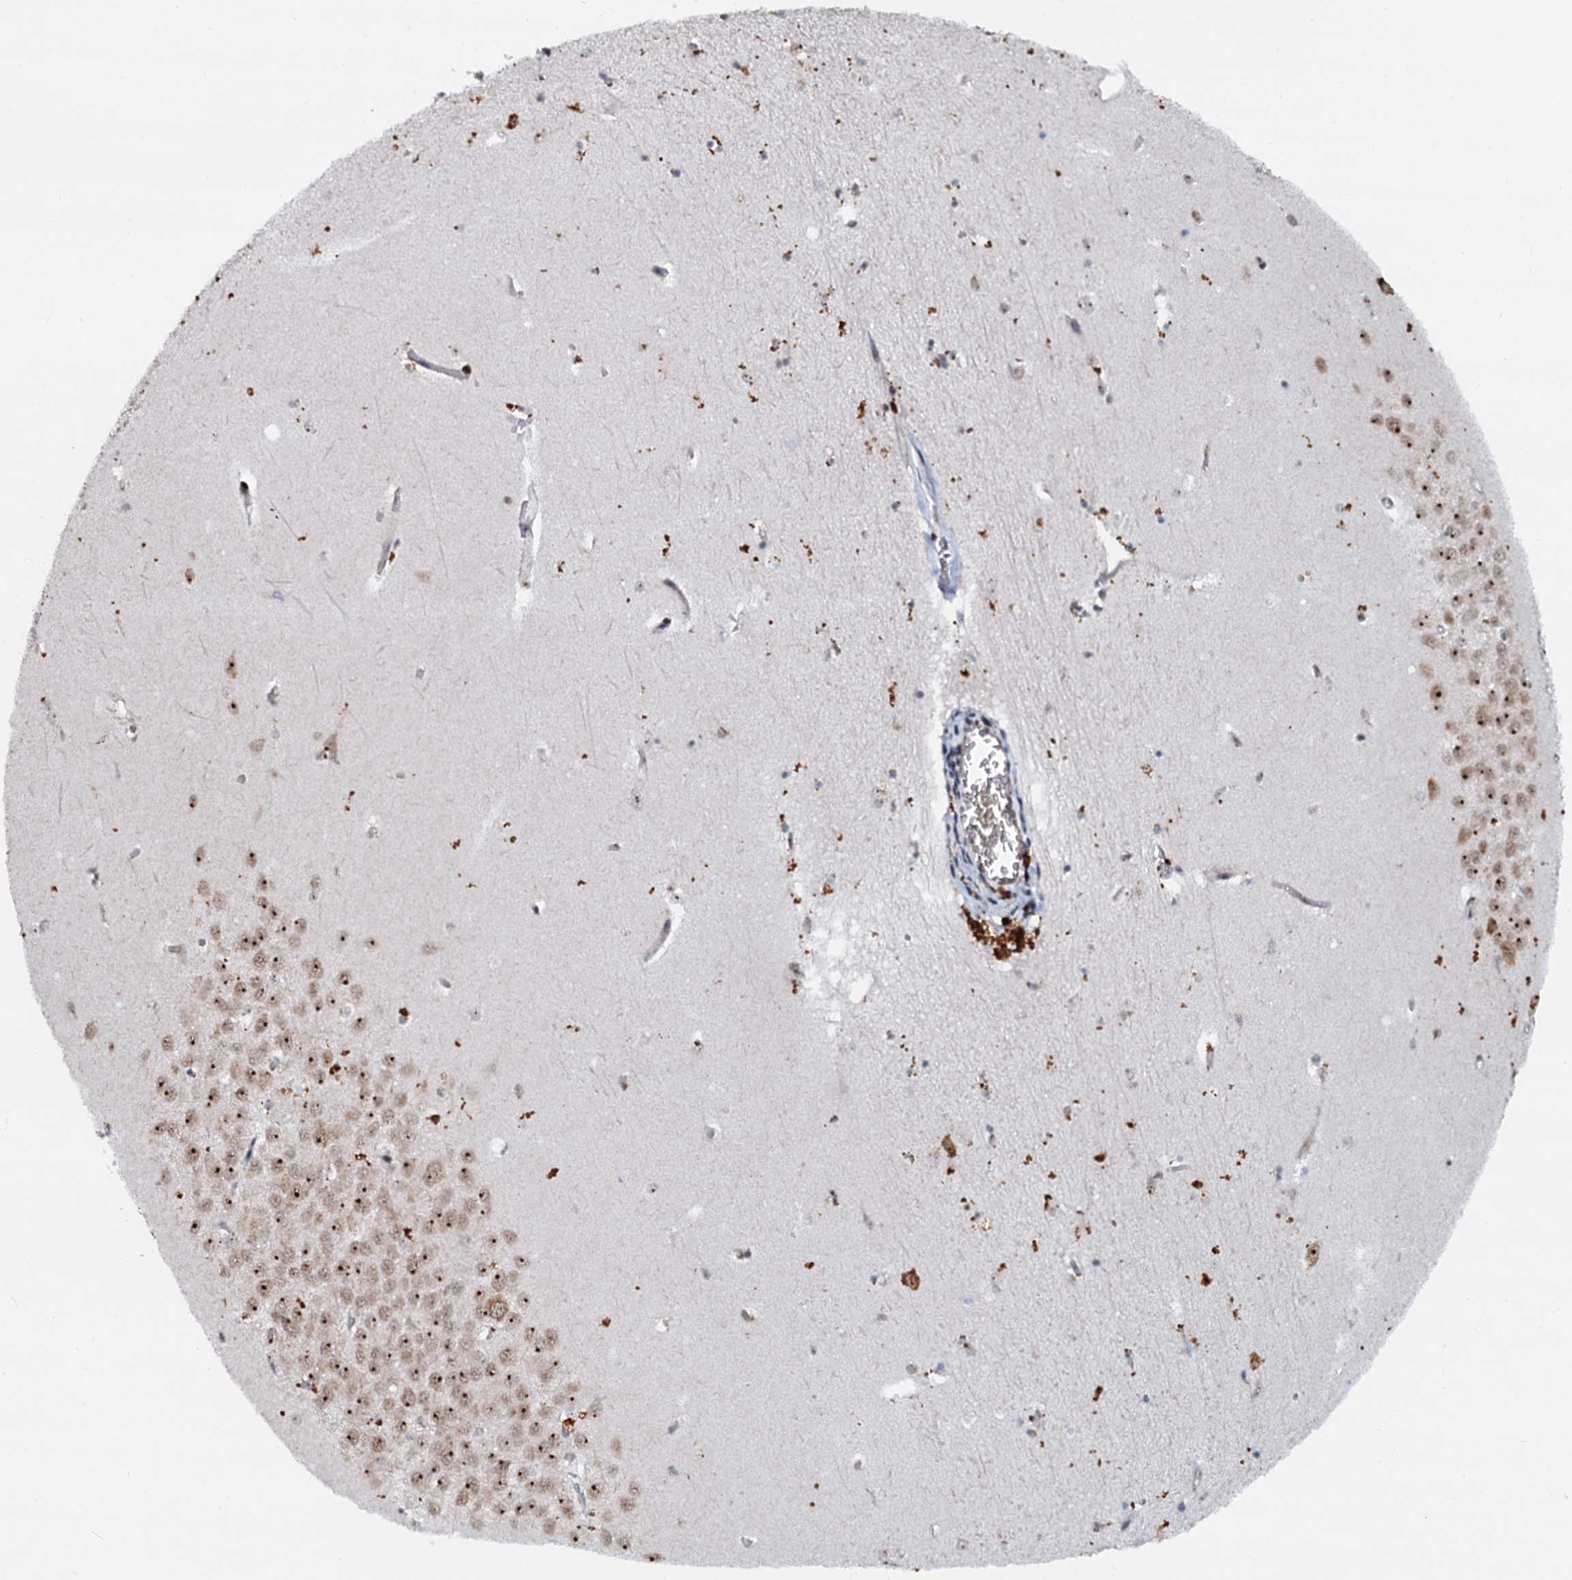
{"staining": {"intensity": "moderate", "quantity": ">75%", "location": "cytoplasmic/membranous,nuclear"}, "tissue": "hippocampus", "cell_type": "Glial cells", "image_type": "normal", "snomed": [{"axis": "morphology", "description": "Normal tissue, NOS"}, {"axis": "topography", "description": "Hippocampus"}], "caption": "An immunohistochemistry micrograph of benign tissue is shown. Protein staining in brown highlights moderate cytoplasmic/membranous,nuclear positivity in hippocampus within glial cells. The staining was performed using DAB (3,3'-diaminobenzidine), with brown indicating positive protein expression. Nuclei are stained blue with hematoxylin.", "gene": "DNAJC21", "patient": {"sex": "female", "age": 64}}